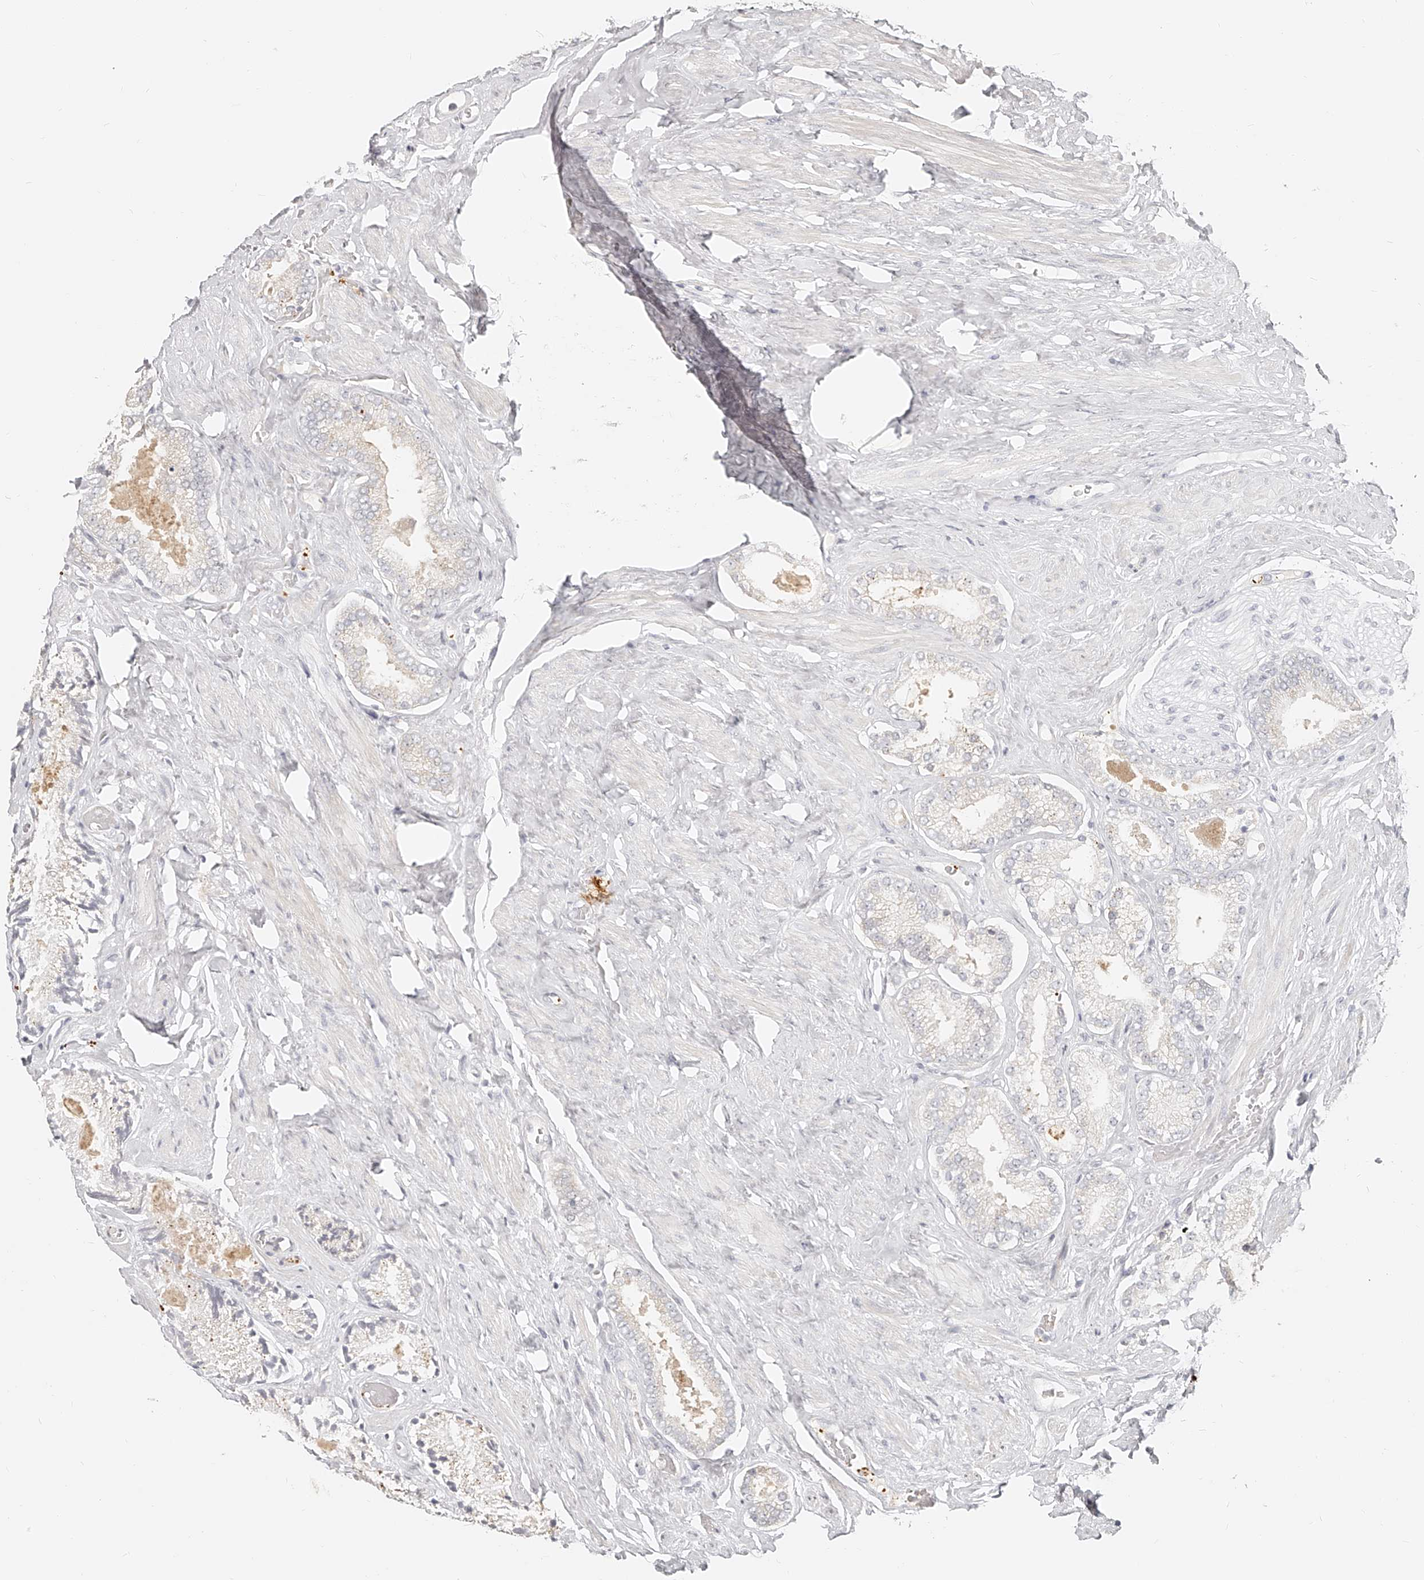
{"staining": {"intensity": "negative", "quantity": "none", "location": "none"}, "tissue": "prostate cancer", "cell_type": "Tumor cells", "image_type": "cancer", "snomed": [{"axis": "morphology", "description": "Adenocarcinoma, Low grade"}, {"axis": "topography", "description": "Prostate"}], "caption": "A high-resolution histopathology image shows IHC staining of low-grade adenocarcinoma (prostate), which demonstrates no significant expression in tumor cells. (Stains: DAB immunohistochemistry with hematoxylin counter stain, Microscopy: brightfield microscopy at high magnification).", "gene": "ITGB3", "patient": {"sex": "male", "age": 71}}